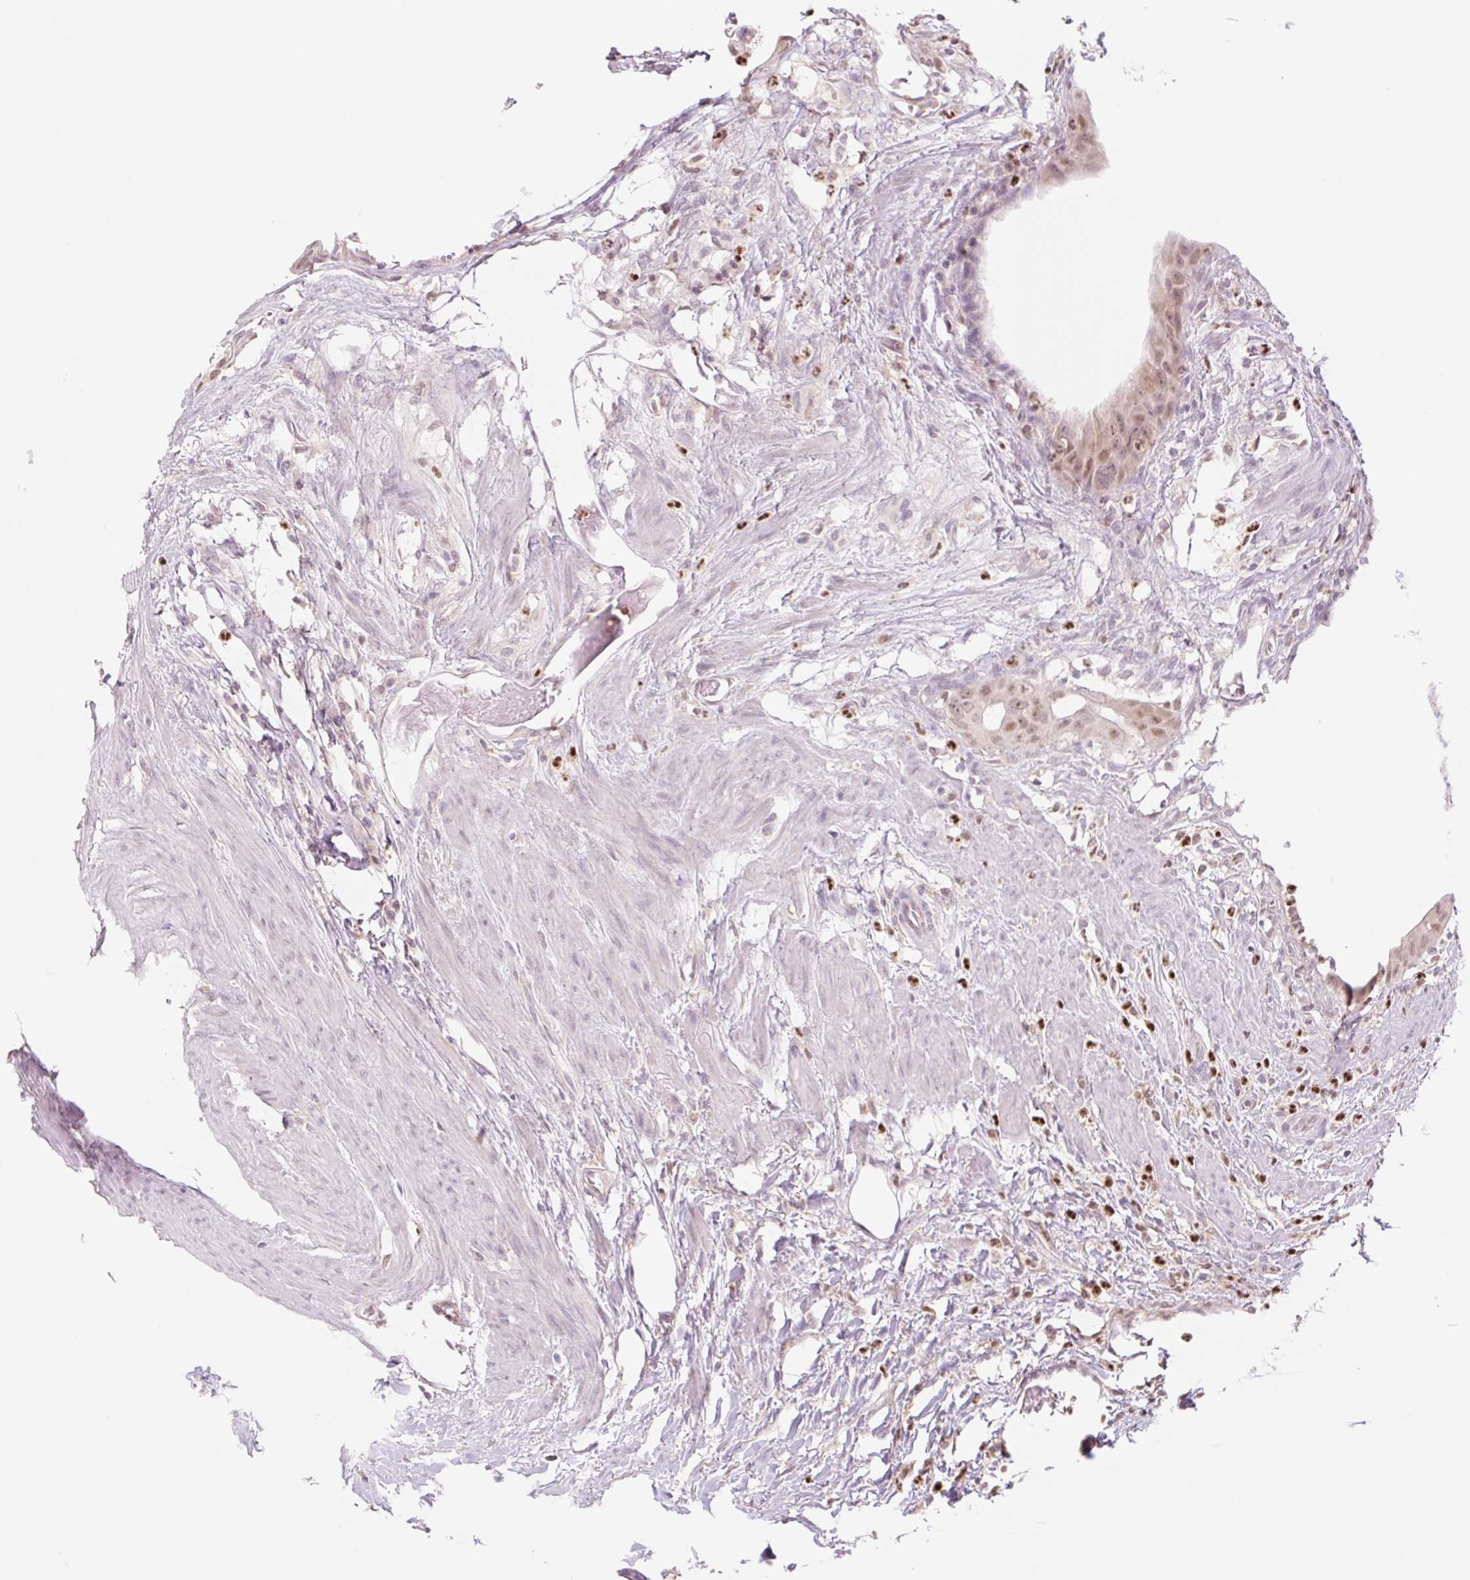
{"staining": {"intensity": "moderate", "quantity": ">75%", "location": "nuclear"}, "tissue": "colorectal cancer", "cell_type": "Tumor cells", "image_type": "cancer", "snomed": [{"axis": "morphology", "description": "Adenocarcinoma, NOS"}, {"axis": "topography", "description": "Rectum"}], "caption": "This is an image of immunohistochemistry (IHC) staining of colorectal adenocarcinoma, which shows moderate staining in the nuclear of tumor cells.", "gene": "HEBP1", "patient": {"sex": "male", "age": 78}}